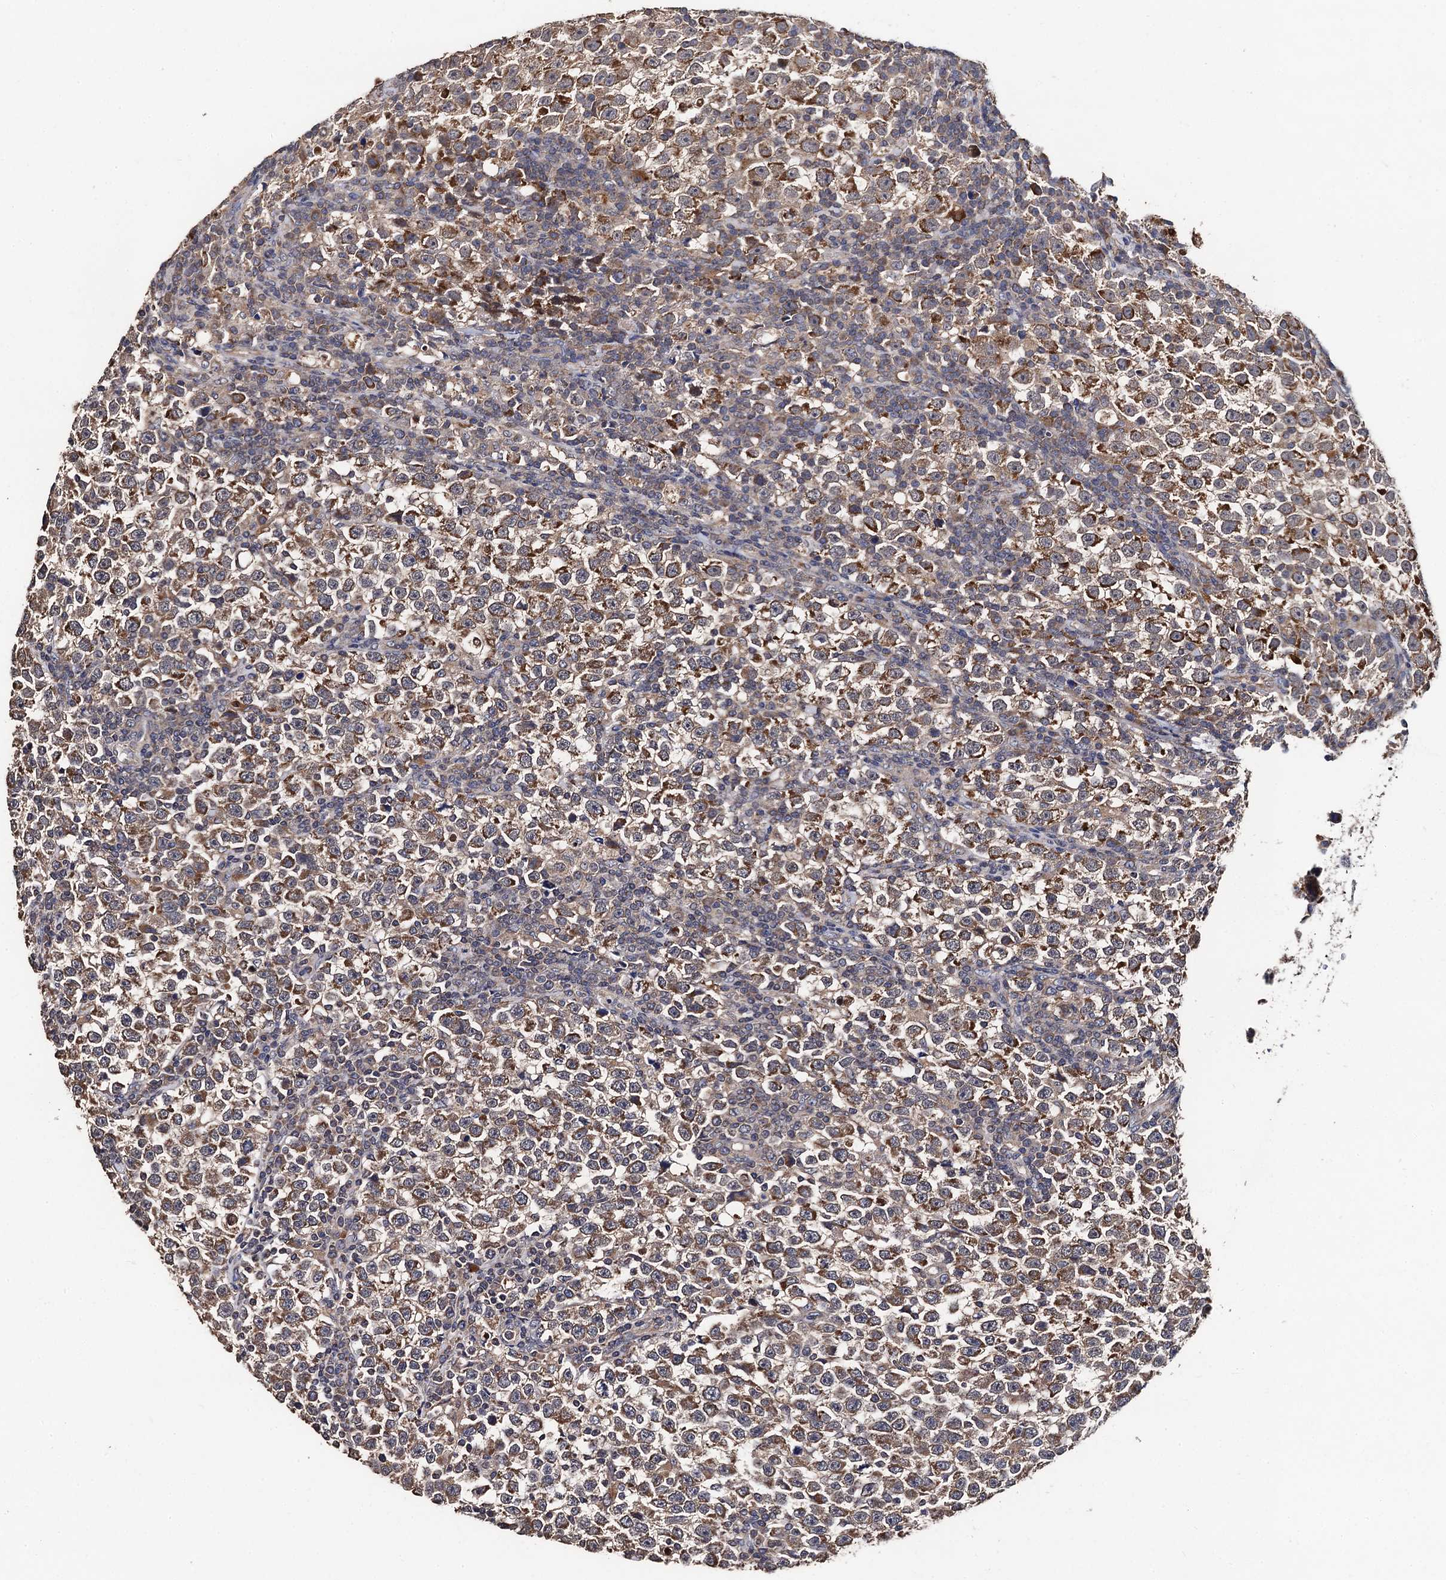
{"staining": {"intensity": "moderate", "quantity": ">75%", "location": "cytoplasmic/membranous"}, "tissue": "testis cancer", "cell_type": "Tumor cells", "image_type": "cancer", "snomed": [{"axis": "morphology", "description": "Normal tissue, NOS"}, {"axis": "morphology", "description": "Seminoma, NOS"}, {"axis": "topography", "description": "Testis"}], "caption": "Protein staining of seminoma (testis) tissue shows moderate cytoplasmic/membranous positivity in approximately >75% of tumor cells. The staining was performed using DAB to visualize the protein expression in brown, while the nuclei were stained in blue with hematoxylin (Magnification: 20x).", "gene": "PPTC7", "patient": {"sex": "male", "age": 43}}